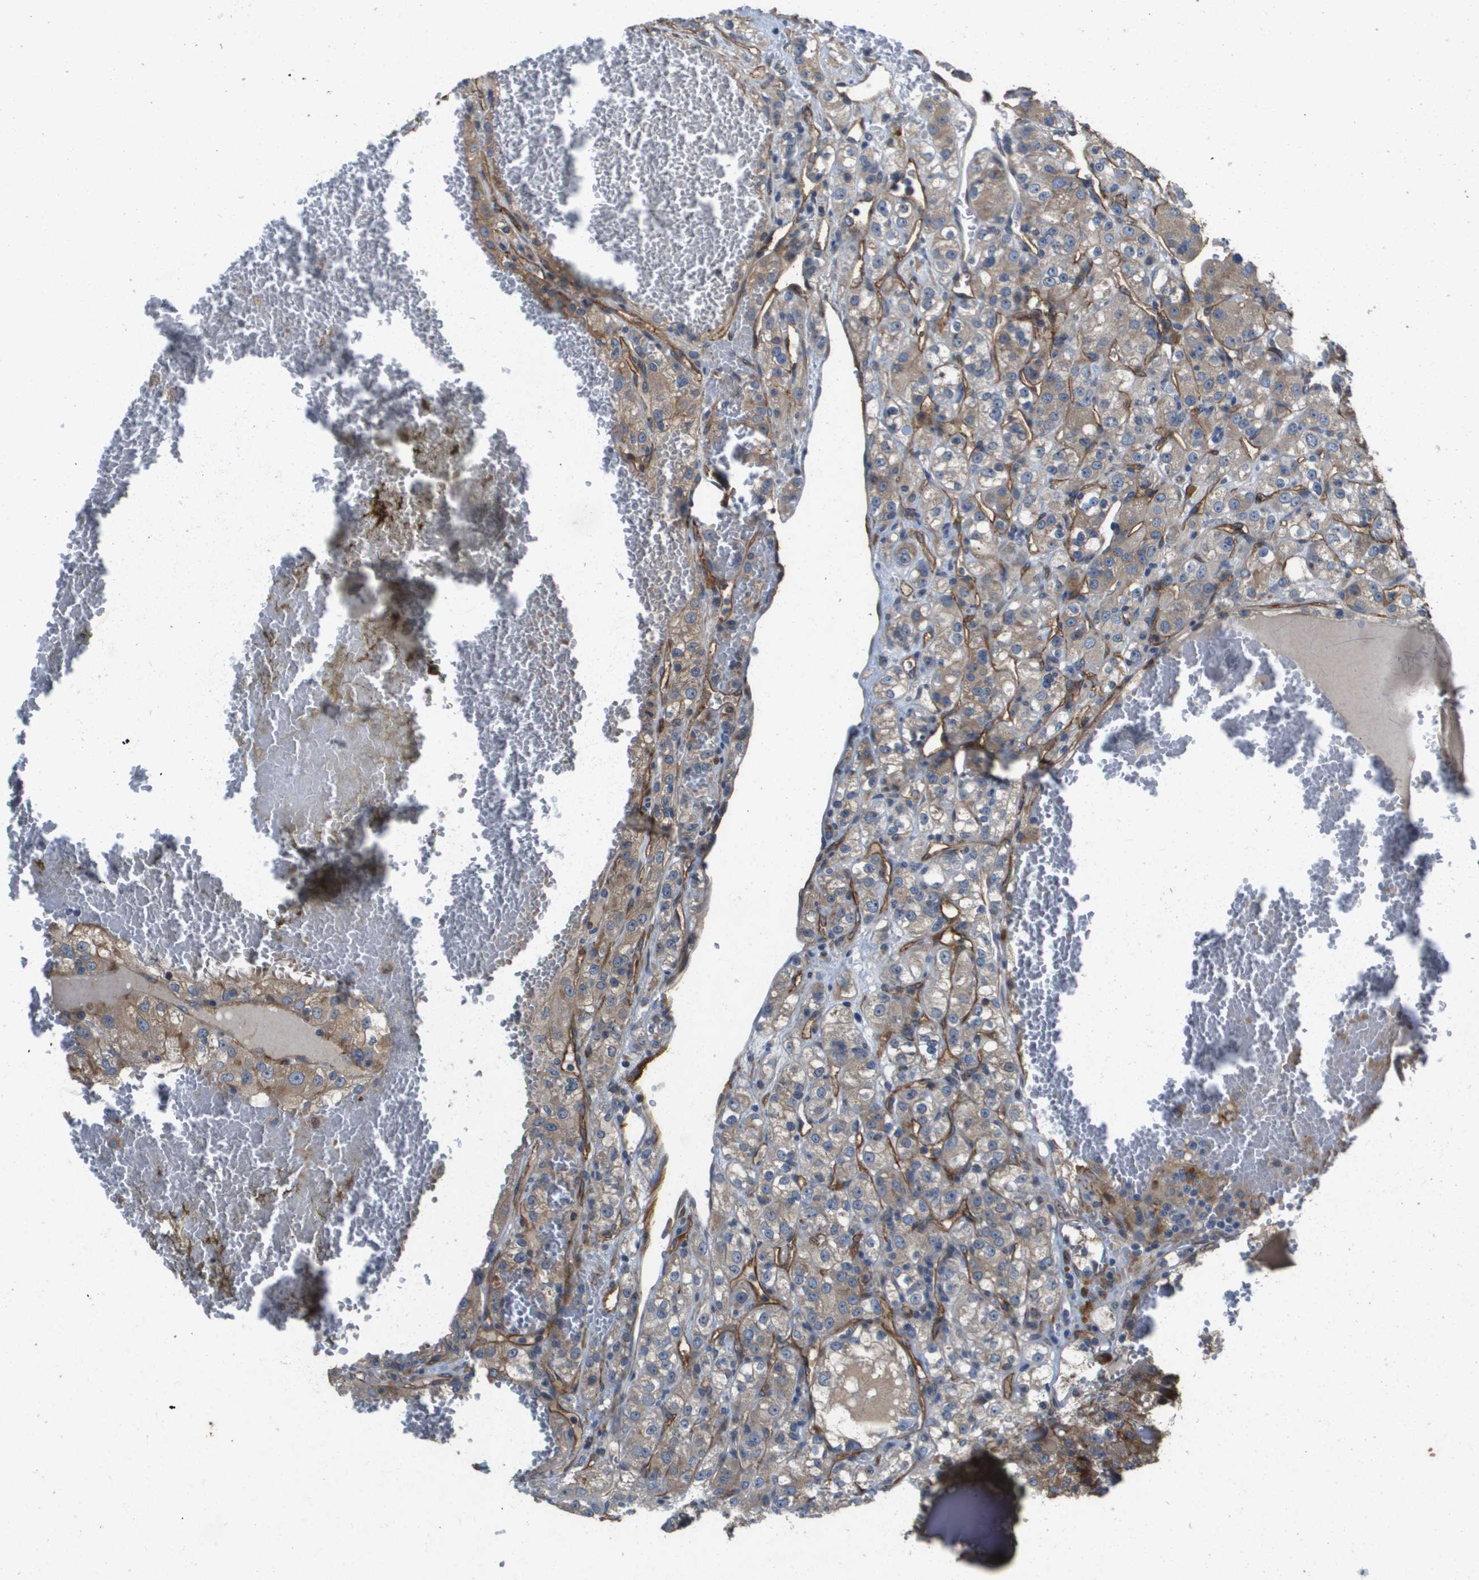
{"staining": {"intensity": "weak", "quantity": "25%-75%", "location": "cytoplasmic/membranous"}, "tissue": "renal cancer", "cell_type": "Tumor cells", "image_type": "cancer", "snomed": [{"axis": "morphology", "description": "Normal tissue, NOS"}, {"axis": "morphology", "description": "Adenocarcinoma, NOS"}, {"axis": "topography", "description": "Kidney"}], "caption": "DAB (3,3'-diaminobenzidine) immunohistochemical staining of renal cancer (adenocarcinoma) reveals weak cytoplasmic/membranous protein staining in about 25%-75% of tumor cells.", "gene": "ENTPD2", "patient": {"sex": "male", "age": 61}}